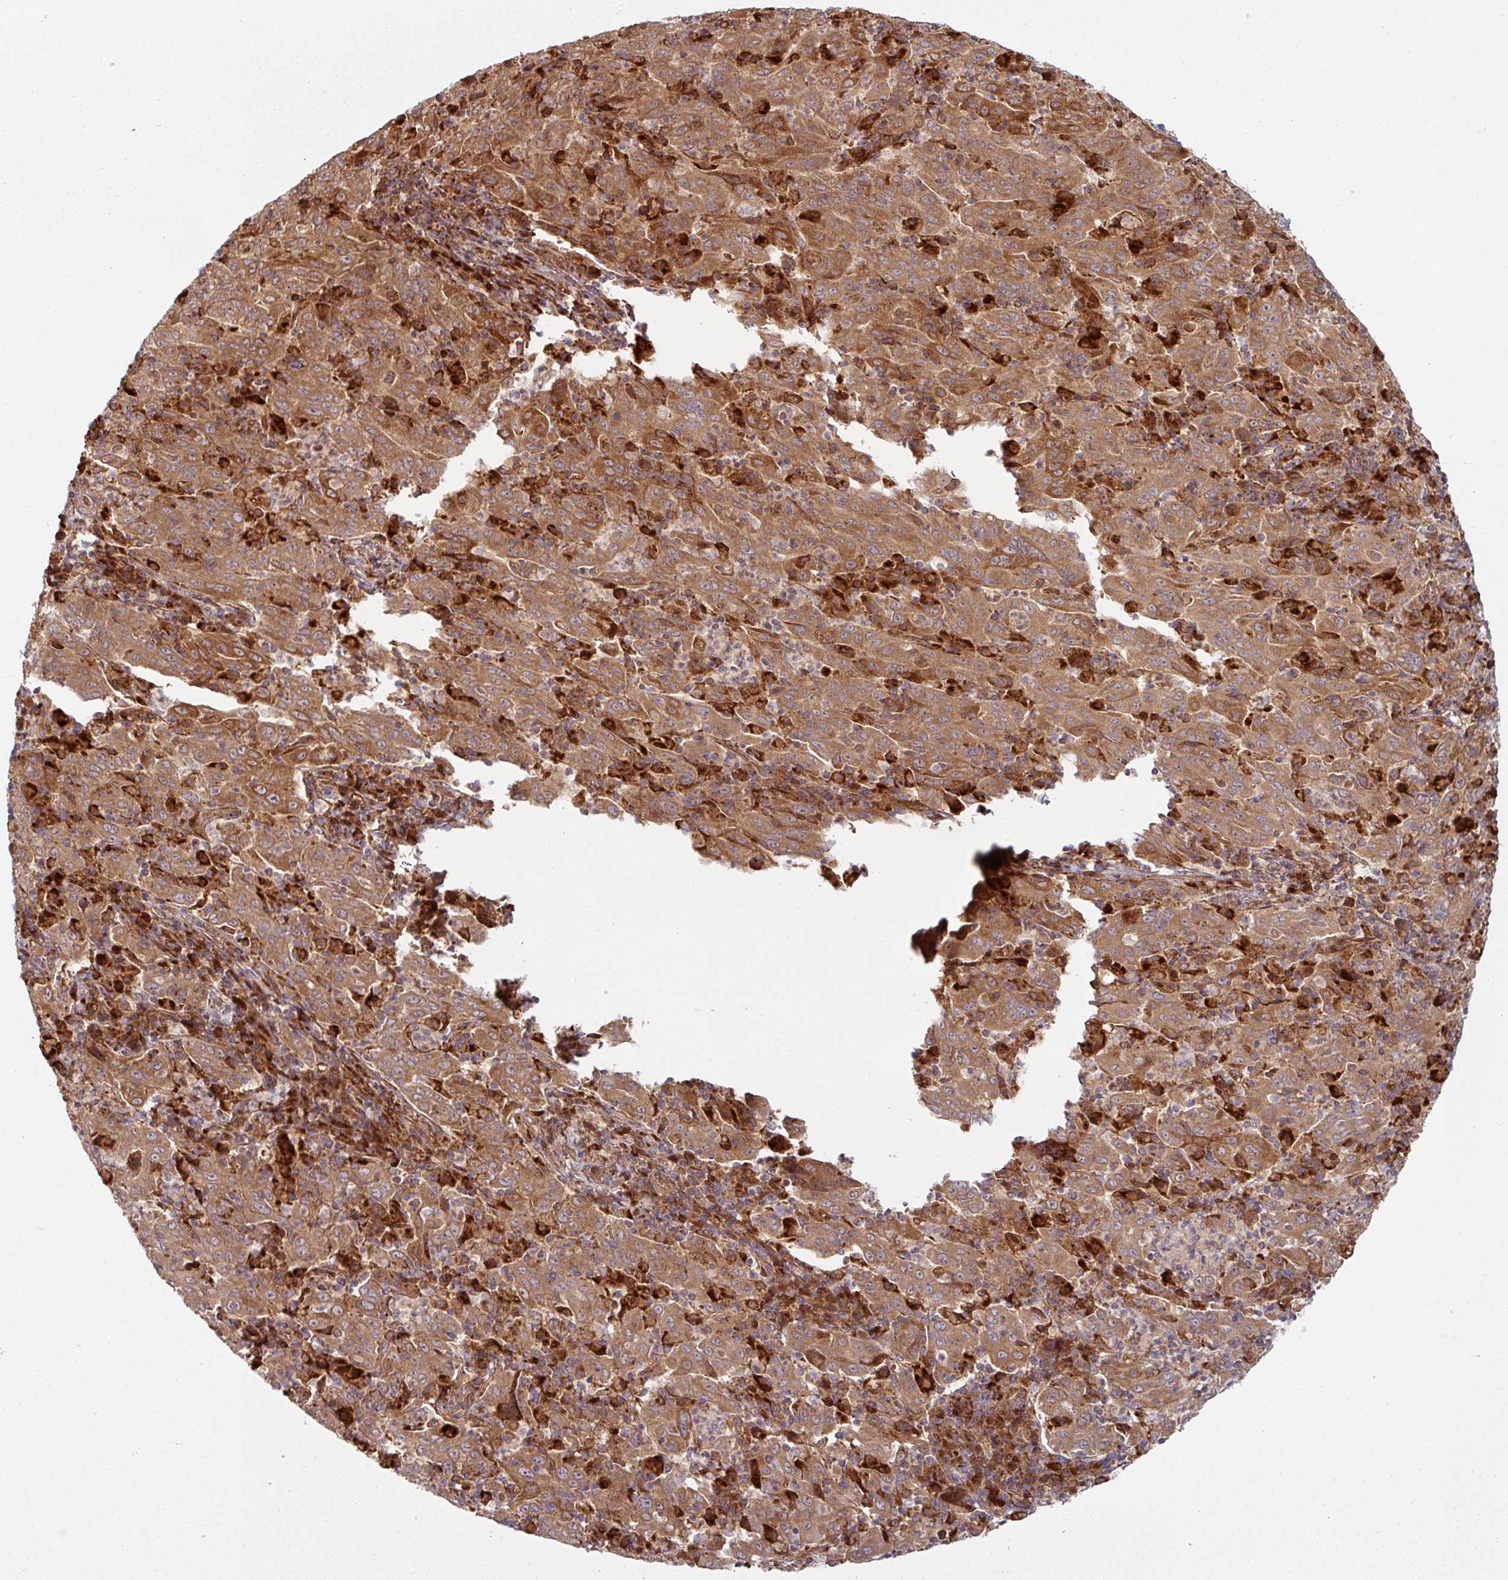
{"staining": {"intensity": "moderate", "quantity": ">75%", "location": "cytoplasmic/membranous"}, "tissue": "pancreatic cancer", "cell_type": "Tumor cells", "image_type": "cancer", "snomed": [{"axis": "morphology", "description": "Adenocarcinoma, NOS"}, {"axis": "topography", "description": "Pancreas"}], "caption": "Moderate cytoplasmic/membranous protein expression is present in about >75% of tumor cells in pancreatic cancer (adenocarcinoma).", "gene": "RAB5A", "patient": {"sex": "male", "age": 63}}